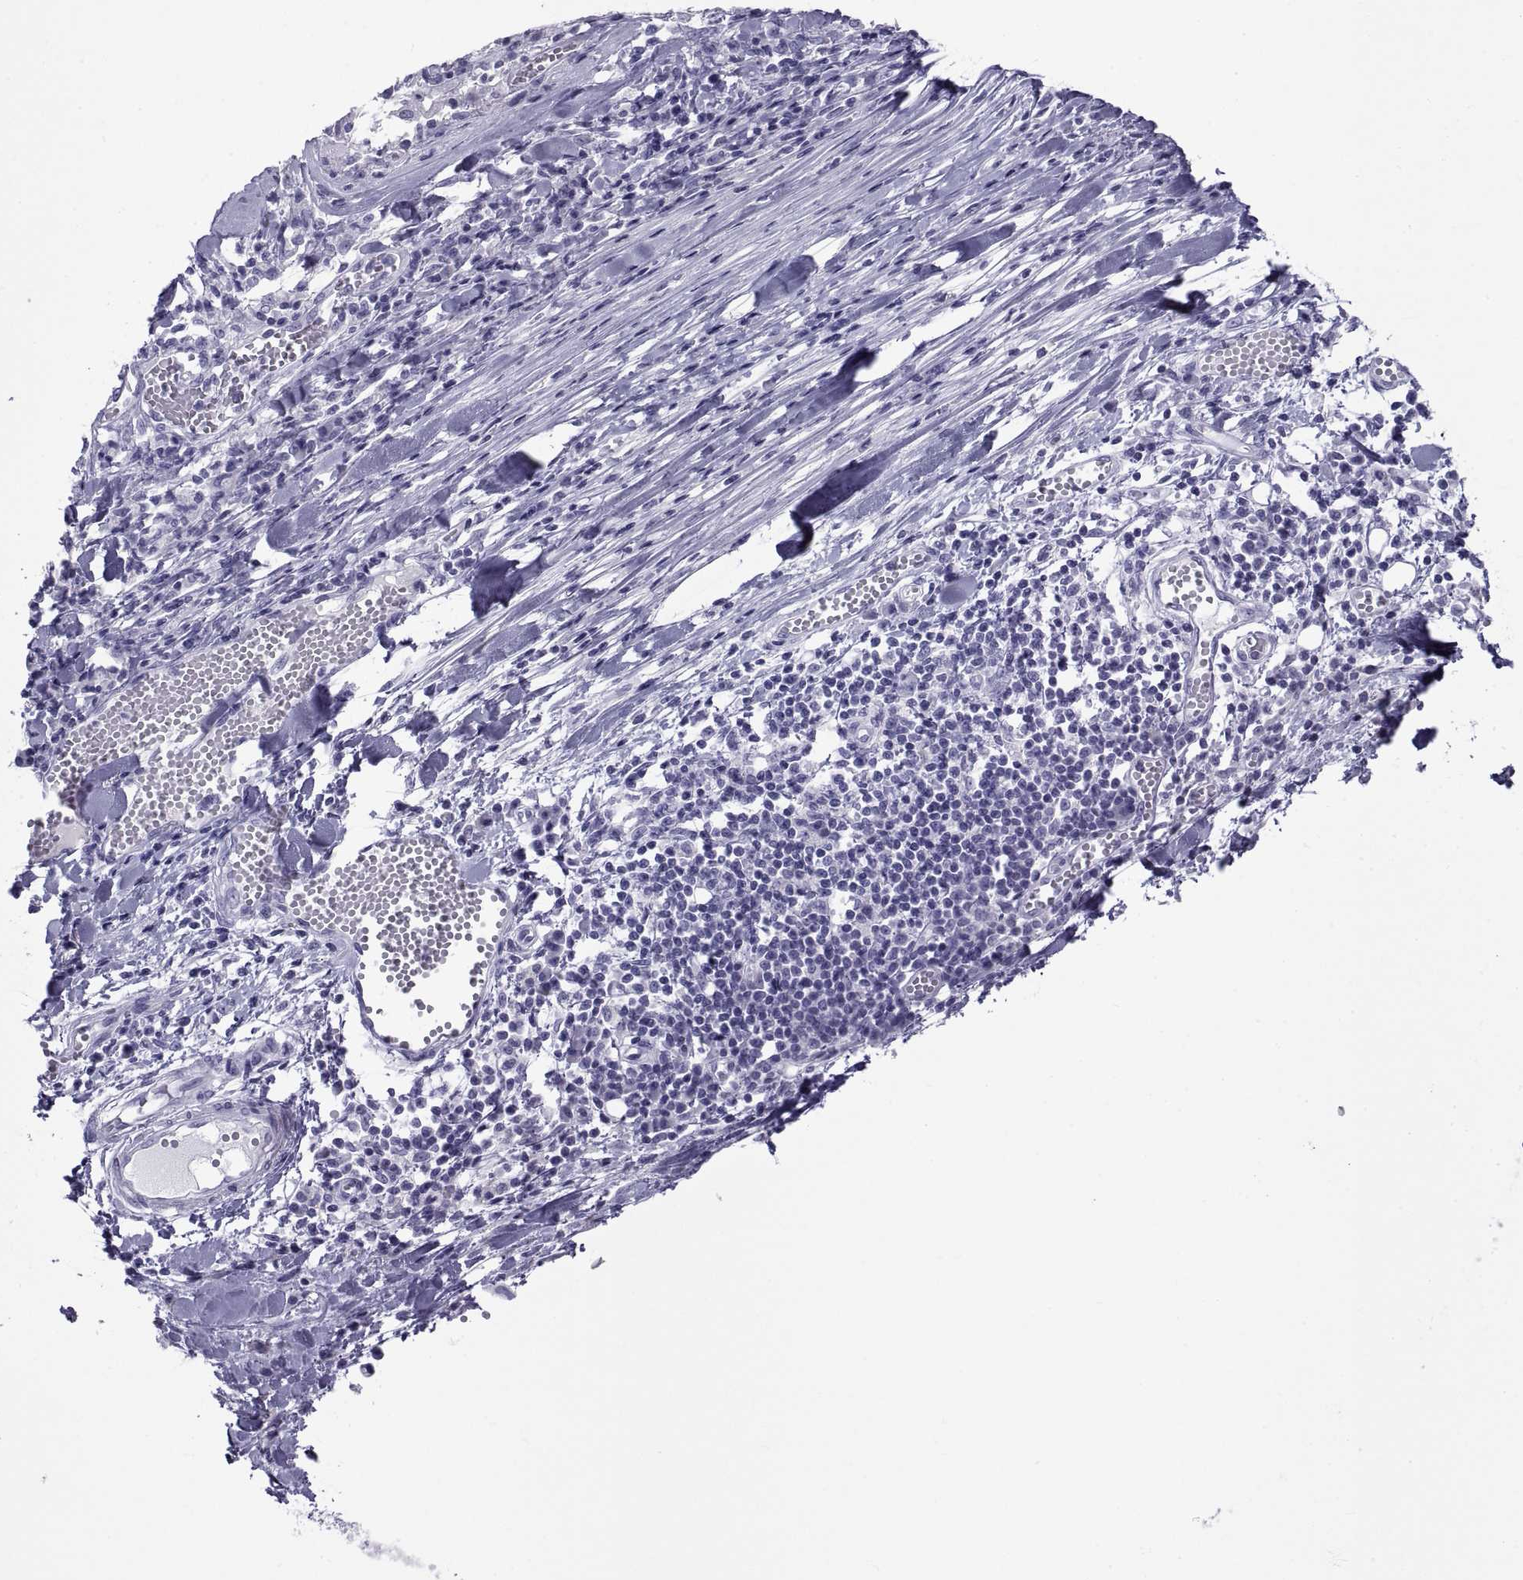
{"staining": {"intensity": "negative", "quantity": "none", "location": "none"}, "tissue": "melanoma", "cell_type": "Tumor cells", "image_type": "cancer", "snomed": [{"axis": "morphology", "description": "Malignant melanoma, Metastatic site"}, {"axis": "topography", "description": "Lymph node"}], "caption": "Tumor cells are negative for brown protein staining in malignant melanoma (metastatic site). Brightfield microscopy of IHC stained with DAB (3,3'-diaminobenzidine) (brown) and hematoxylin (blue), captured at high magnification.", "gene": "NPTX2", "patient": {"sex": "male", "age": 50}}